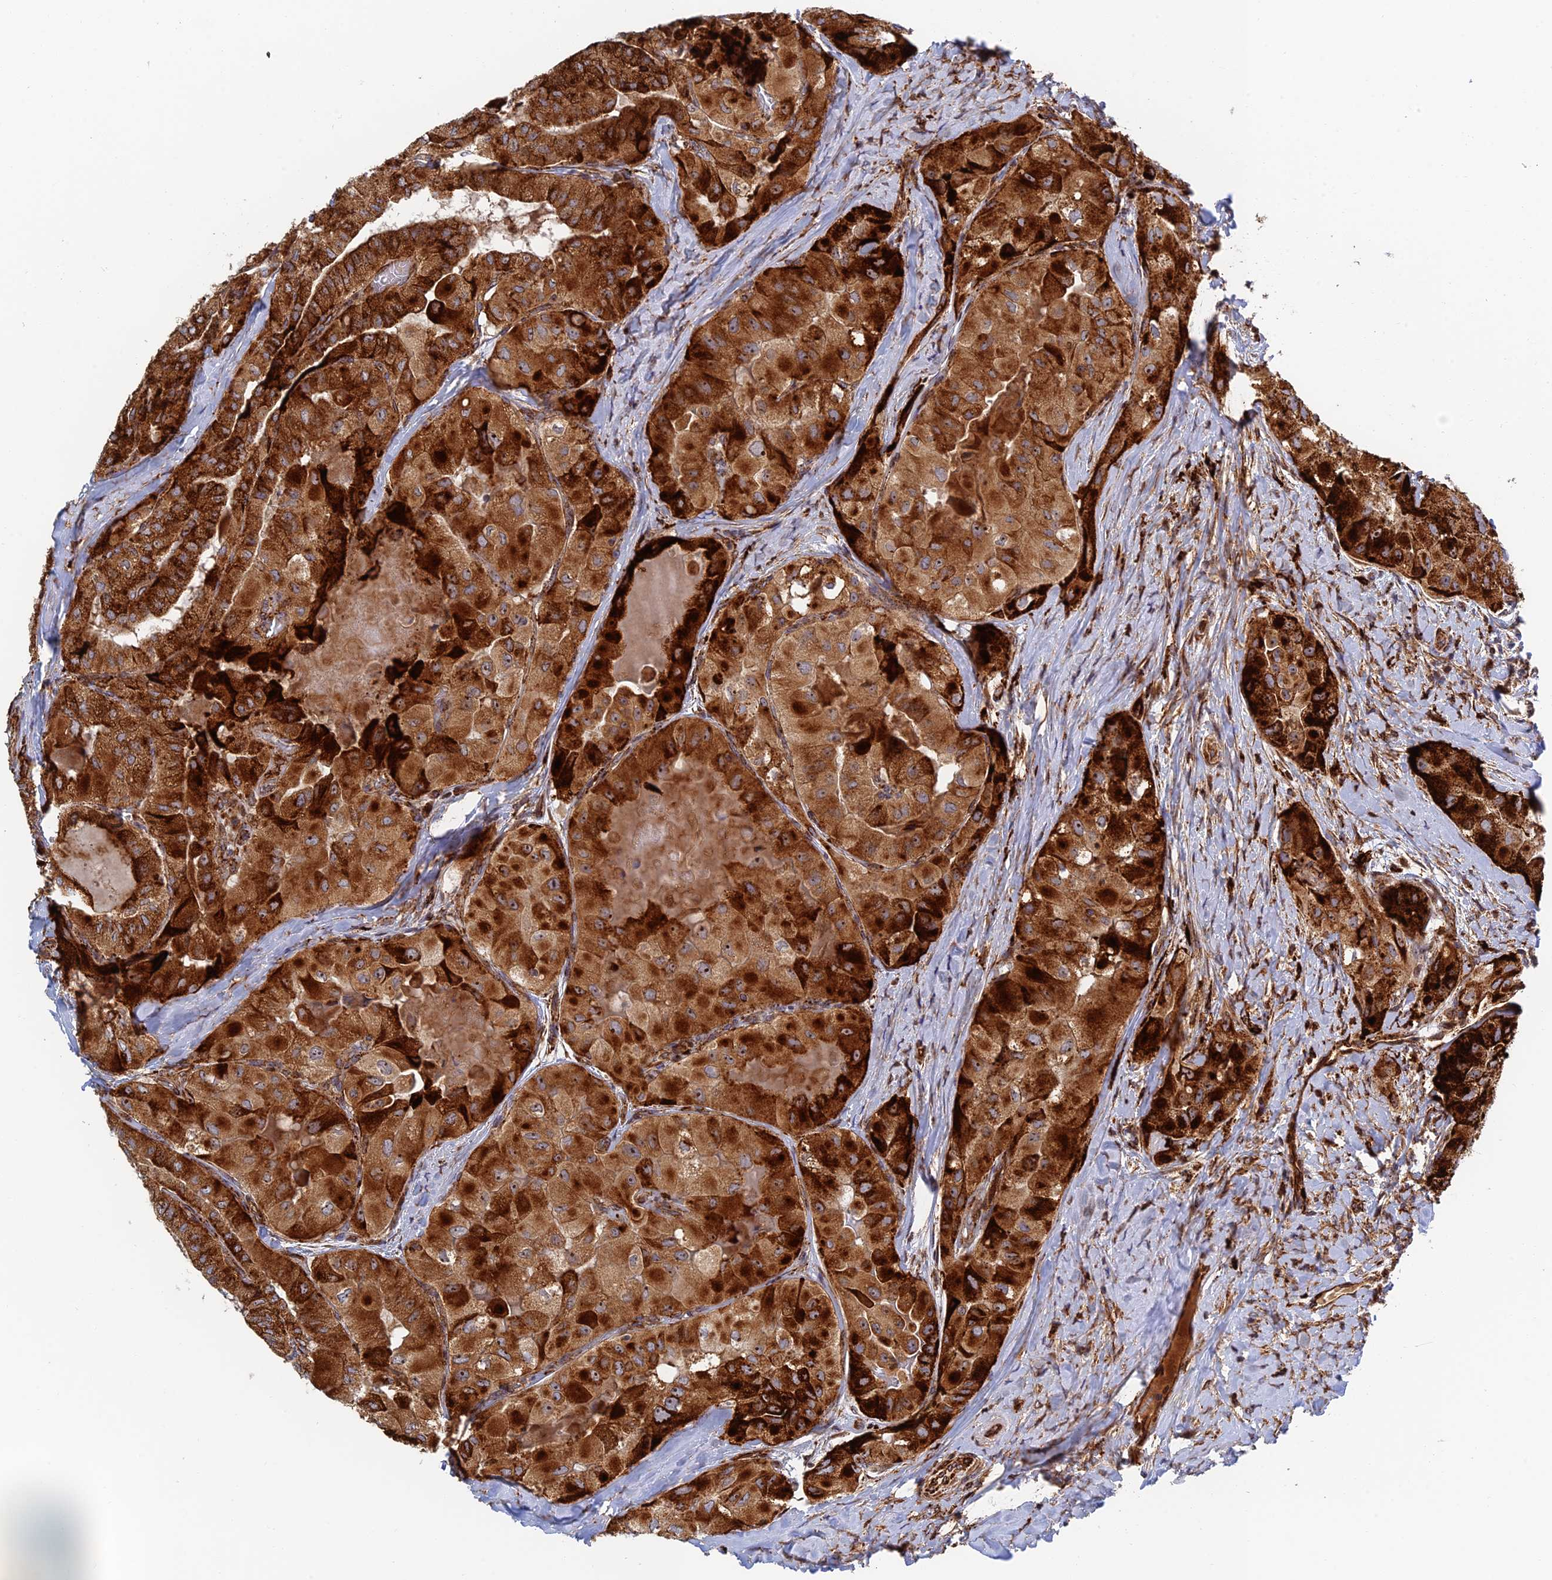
{"staining": {"intensity": "strong", "quantity": ">75%", "location": "cytoplasmic/membranous"}, "tissue": "thyroid cancer", "cell_type": "Tumor cells", "image_type": "cancer", "snomed": [{"axis": "morphology", "description": "Normal tissue, NOS"}, {"axis": "morphology", "description": "Papillary adenocarcinoma, NOS"}, {"axis": "topography", "description": "Thyroid gland"}], "caption": "High-power microscopy captured an IHC micrograph of thyroid cancer, revealing strong cytoplasmic/membranous expression in about >75% of tumor cells. (DAB (3,3'-diaminobenzidine) IHC with brightfield microscopy, high magnification).", "gene": "PPP2R3C", "patient": {"sex": "female", "age": 59}}